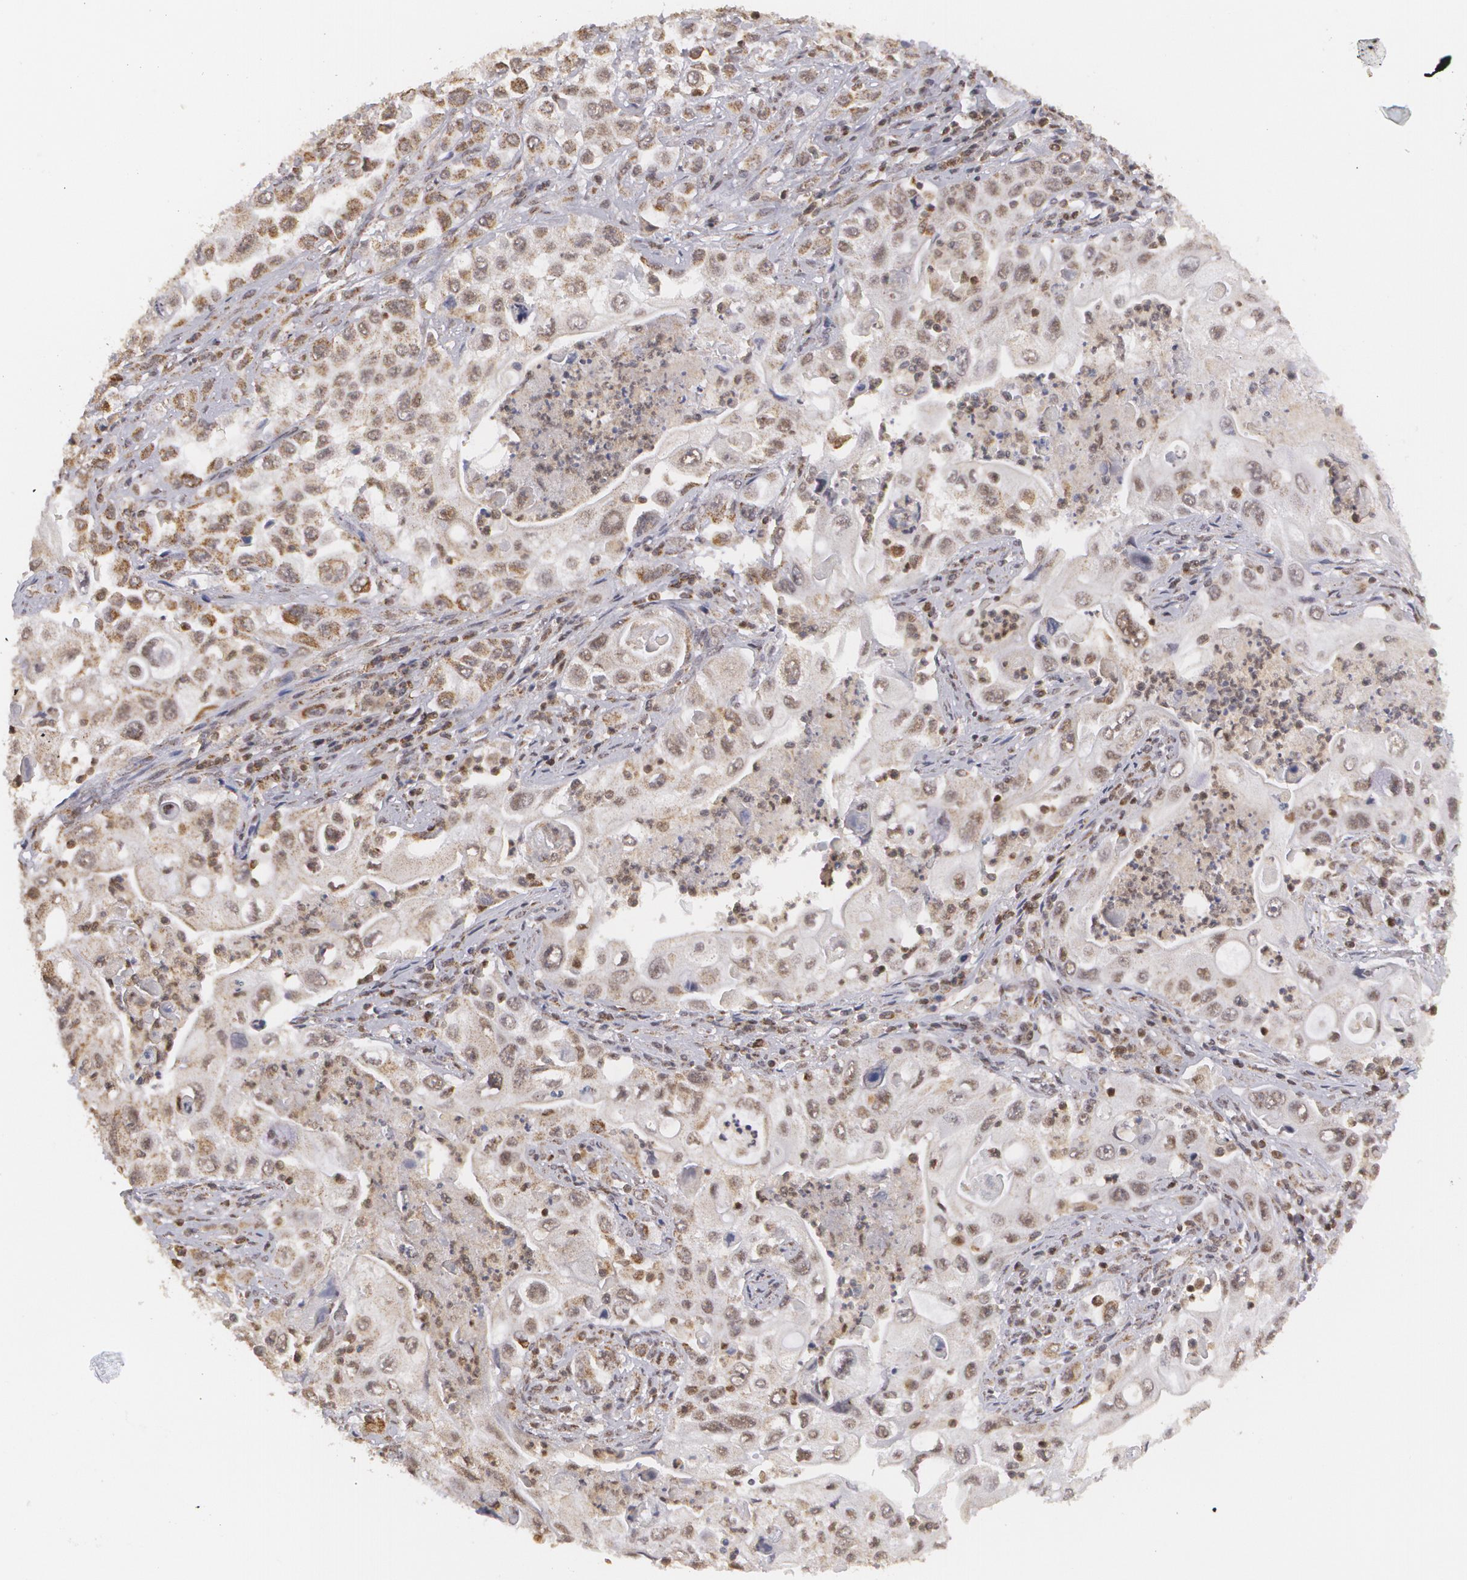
{"staining": {"intensity": "weak", "quantity": "25%-75%", "location": "nuclear"}, "tissue": "pancreatic cancer", "cell_type": "Tumor cells", "image_type": "cancer", "snomed": [{"axis": "morphology", "description": "Adenocarcinoma, NOS"}, {"axis": "topography", "description": "Pancreas"}], "caption": "Adenocarcinoma (pancreatic) stained with a brown dye demonstrates weak nuclear positive positivity in about 25%-75% of tumor cells.", "gene": "MXD1", "patient": {"sex": "male", "age": 70}}